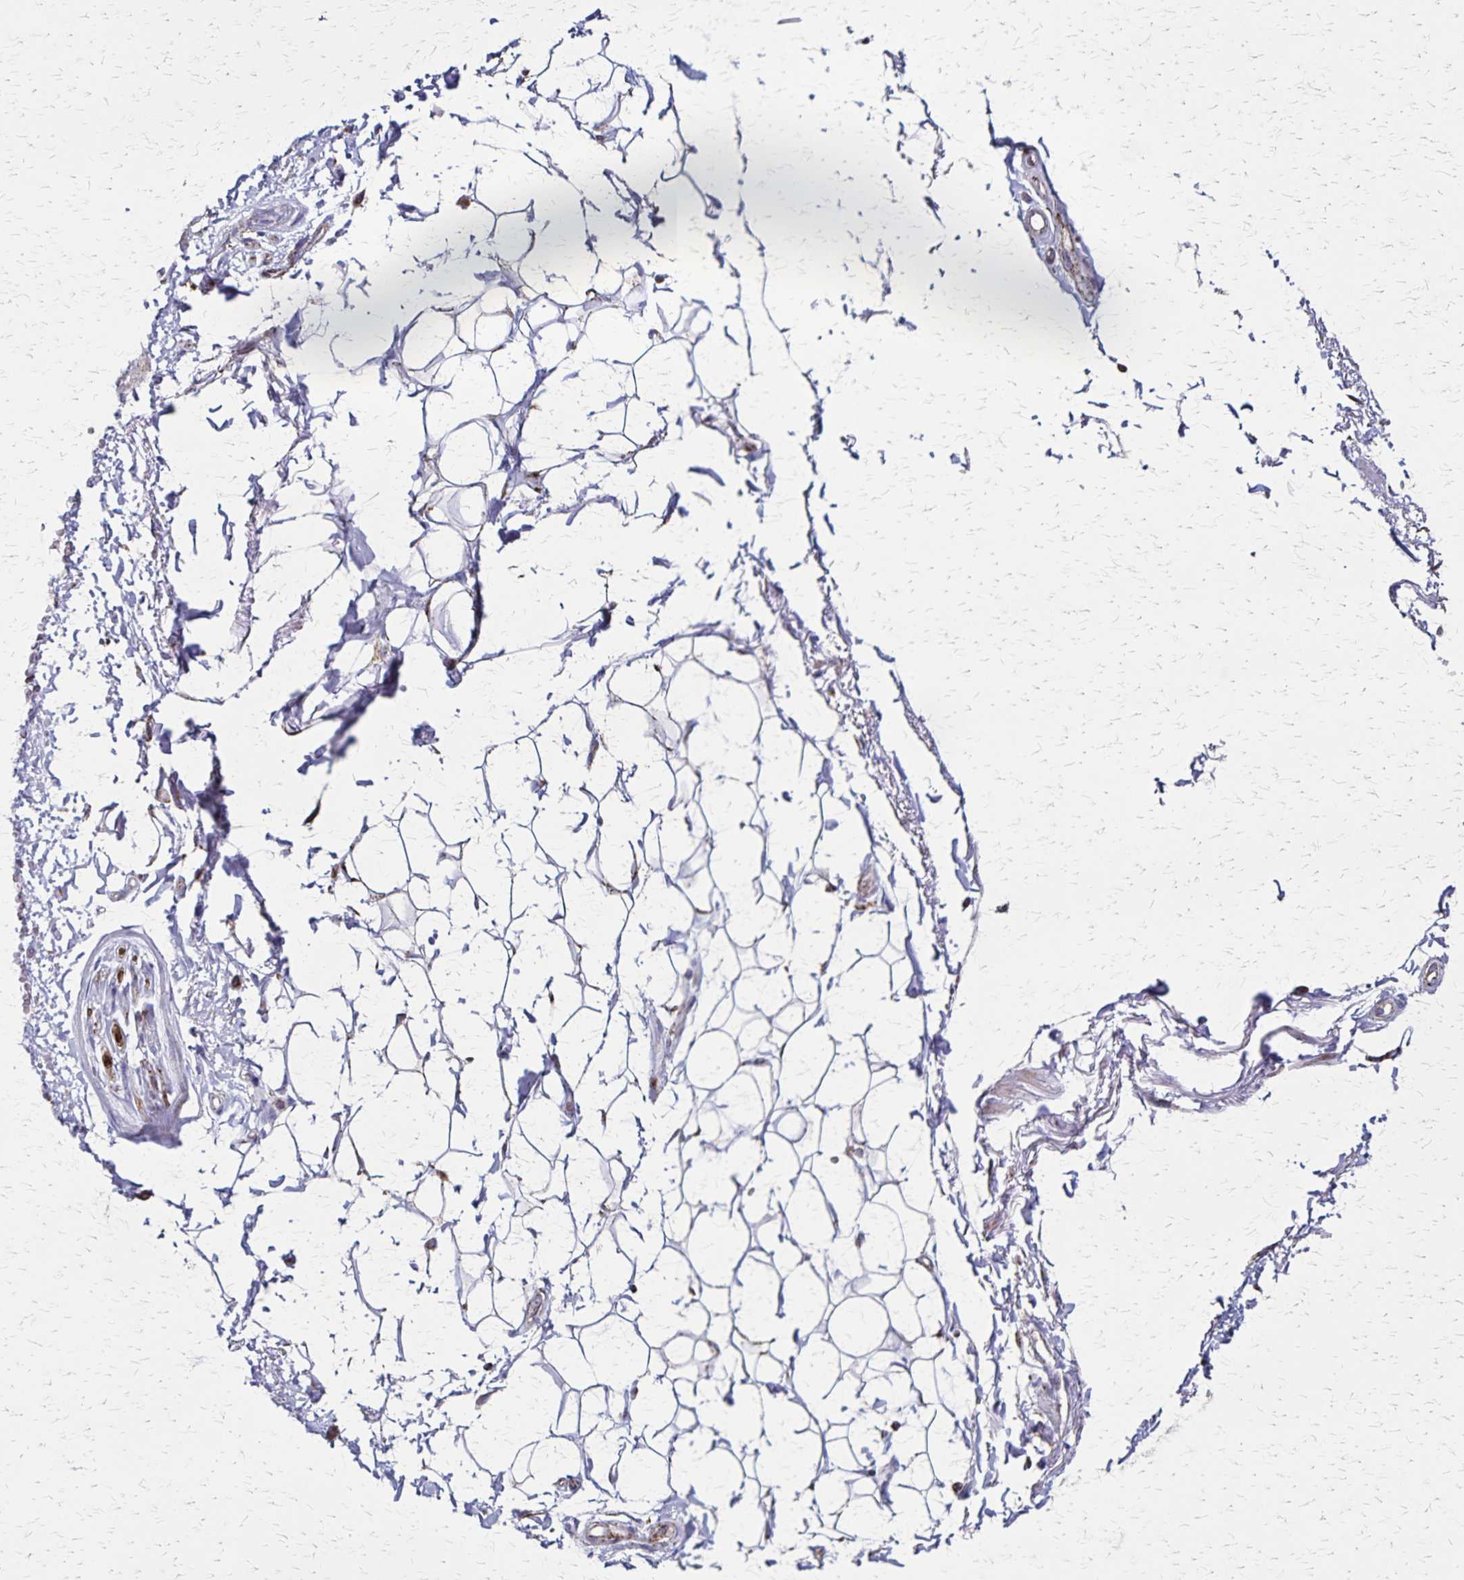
{"staining": {"intensity": "moderate", "quantity": "25%-75%", "location": "cytoplasmic/membranous"}, "tissue": "adipose tissue", "cell_type": "Adipocytes", "image_type": "normal", "snomed": [{"axis": "morphology", "description": "Normal tissue, NOS"}, {"axis": "topography", "description": "Anal"}, {"axis": "topography", "description": "Peripheral nerve tissue"}], "caption": "The micrograph shows a brown stain indicating the presence of a protein in the cytoplasmic/membranous of adipocytes in adipose tissue.", "gene": "NFS1", "patient": {"sex": "male", "age": 51}}